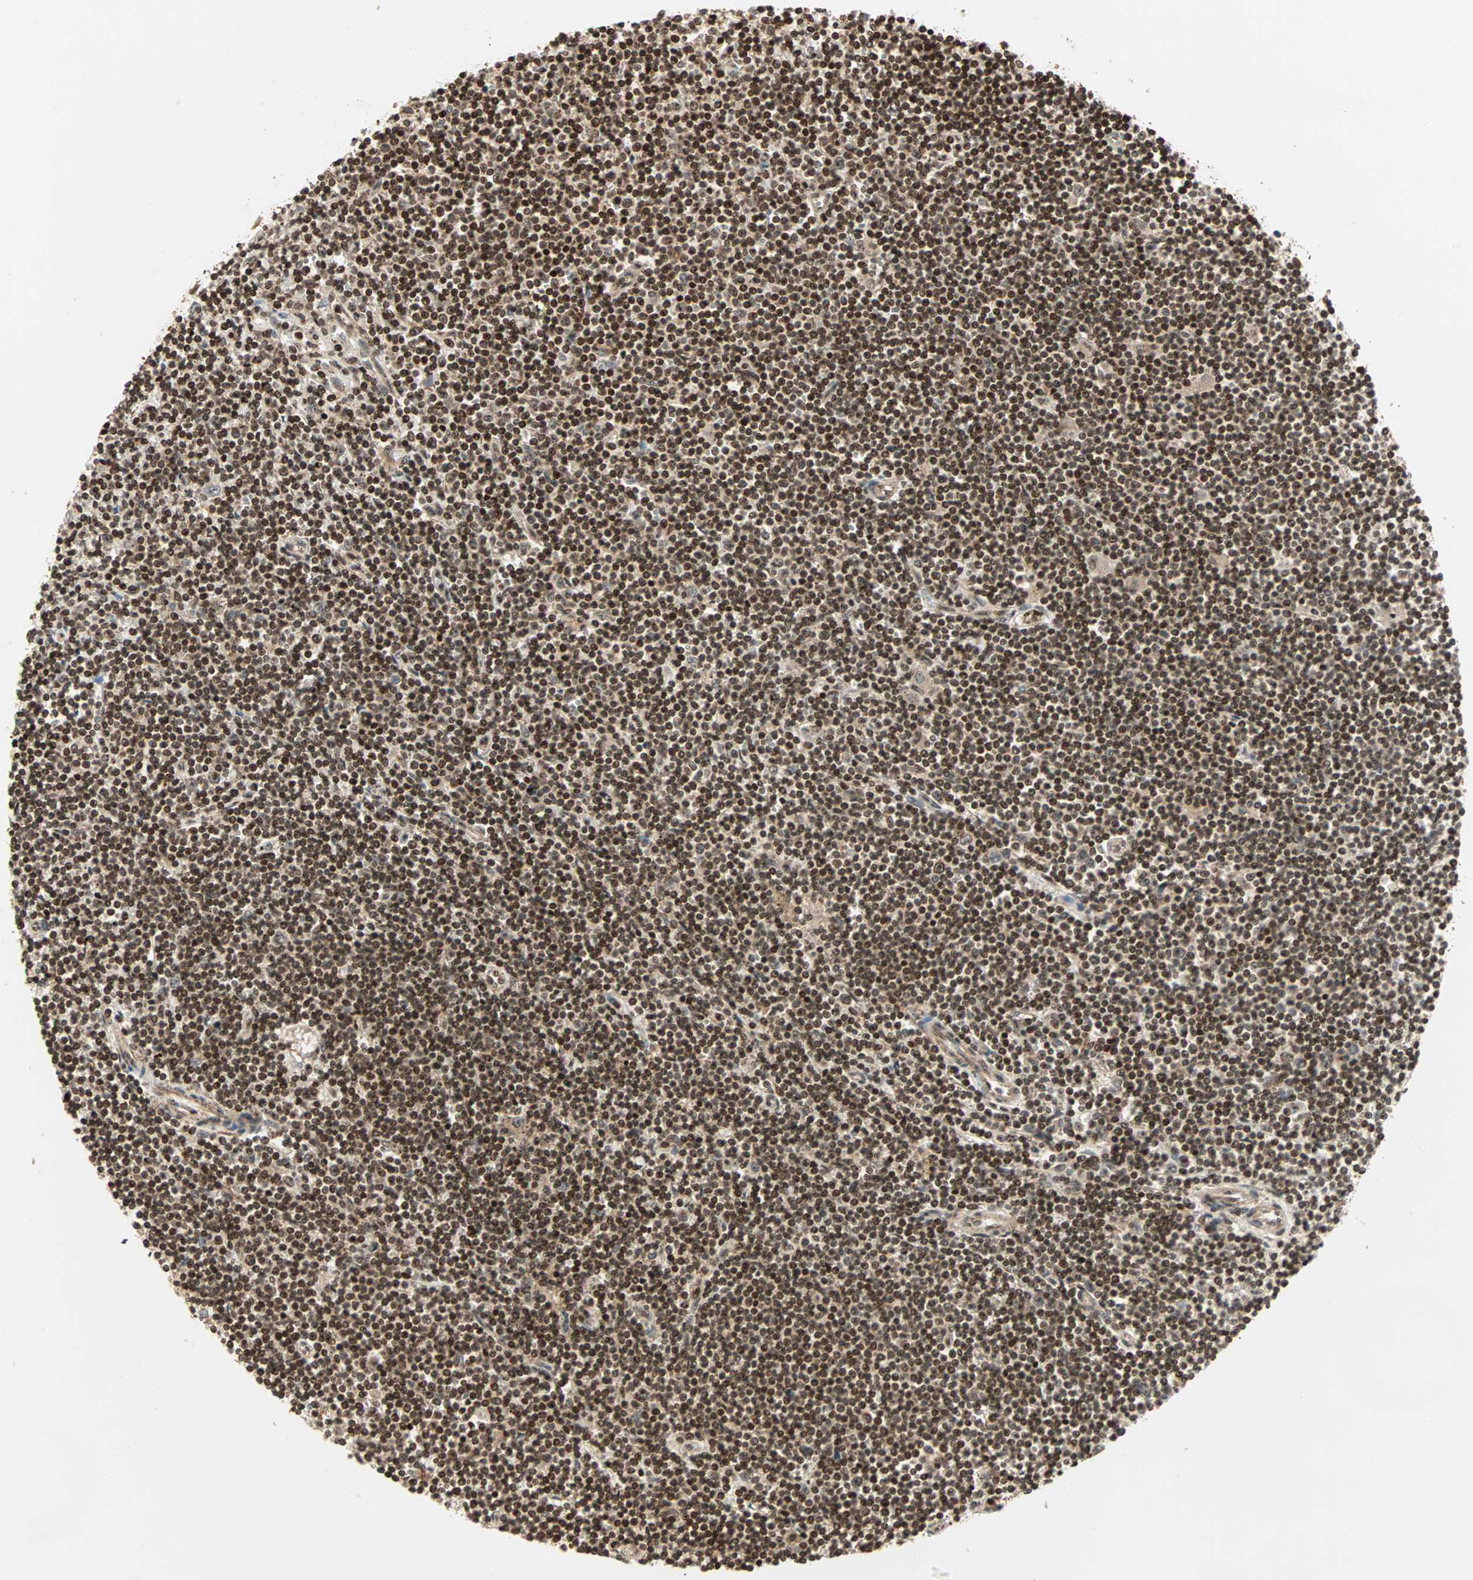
{"staining": {"intensity": "strong", "quantity": ">75%", "location": "nuclear"}, "tissue": "lymphoma", "cell_type": "Tumor cells", "image_type": "cancer", "snomed": [{"axis": "morphology", "description": "Malignant lymphoma, non-Hodgkin's type, Low grade"}, {"axis": "topography", "description": "Spleen"}], "caption": "This histopathology image reveals malignant lymphoma, non-Hodgkin's type (low-grade) stained with immunohistochemistry (IHC) to label a protein in brown. The nuclear of tumor cells show strong positivity for the protein. Nuclei are counter-stained blue.", "gene": "ZBED9", "patient": {"sex": "male", "age": 76}}